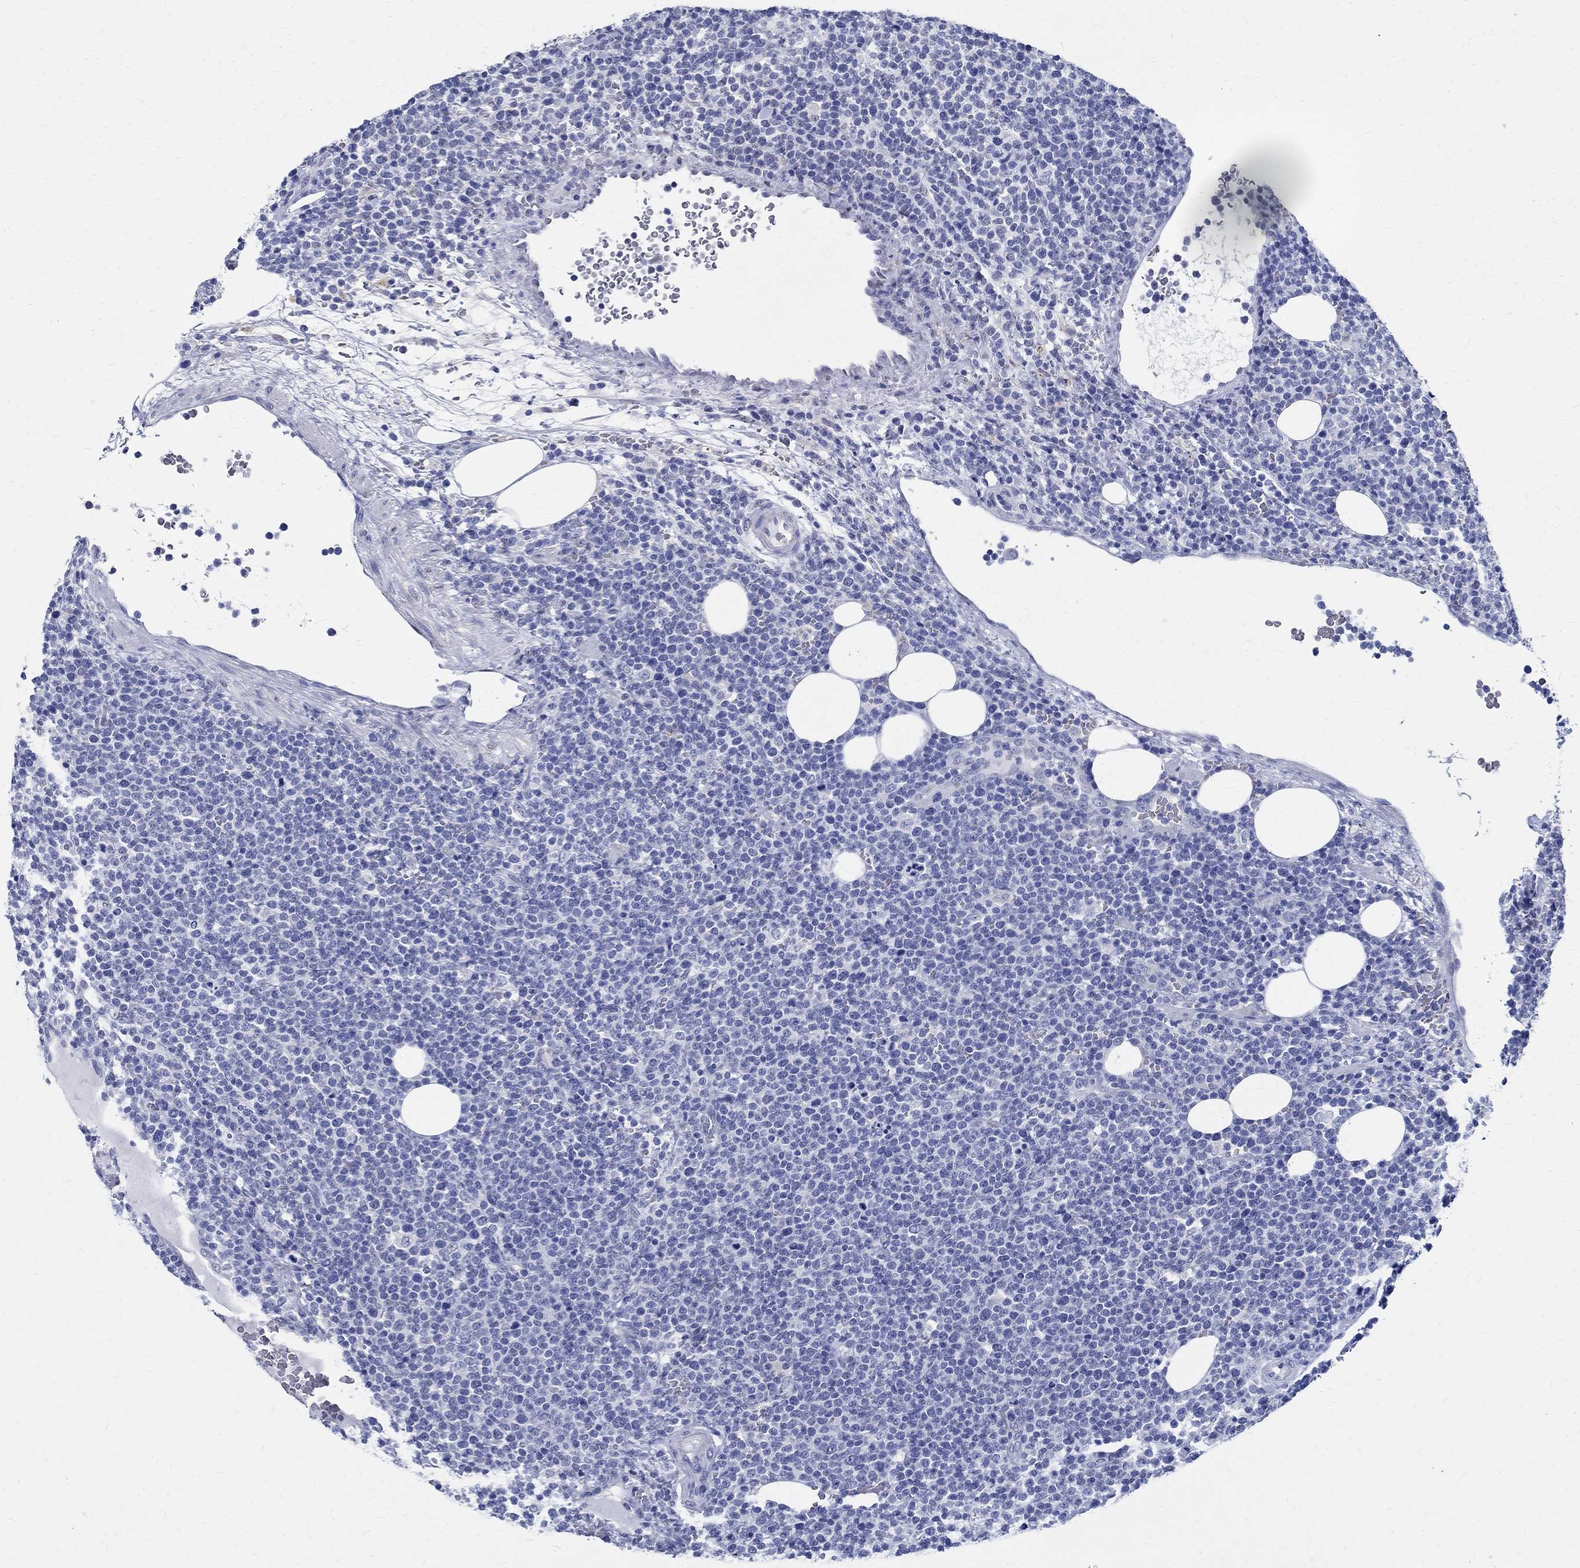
{"staining": {"intensity": "negative", "quantity": "none", "location": "none"}, "tissue": "lymphoma", "cell_type": "Tumor cells", "image_type": "cancer", "snomed": [{"axis": "morphology", "description": "Malignant lymphoma, non-Hodgkin's type, High grade"}, {"axis": "topography", "description": "Lymph node"}], "caption": "This image is of high-grade malignant lymphoma, non-Hodgkin's type stained with IHC to label a protein in brown with the nuclei are counter-stained blue. There is no positivity in tumor cells.", "gene": "TSPAN16", "patient": {"sex": "male", "age": 61}}